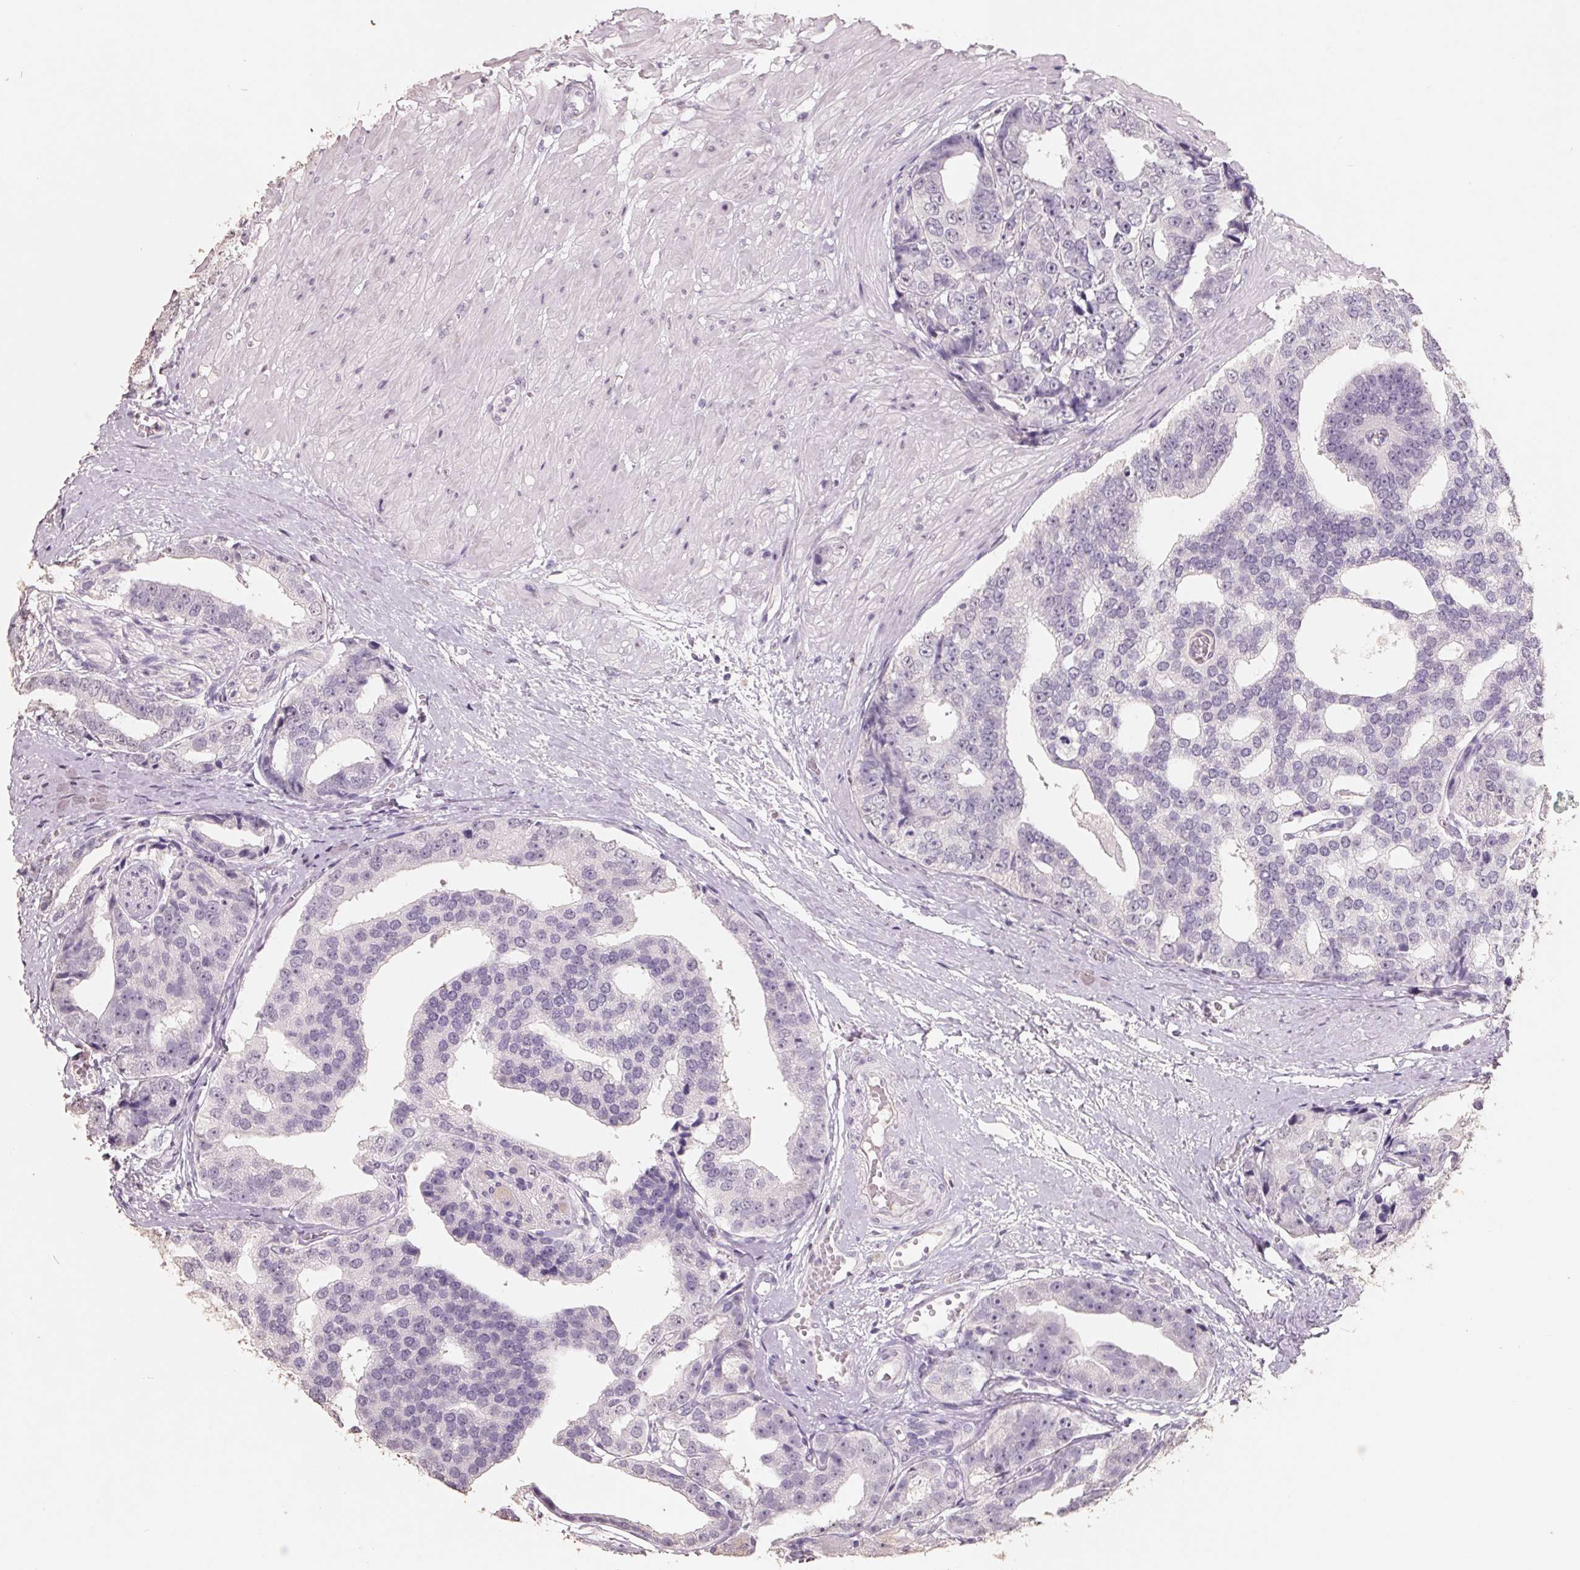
{"staining": {"intensity": "negative", "quantity": "none", "location": "none"}, "tissue": "prostate cancer", "cell_type": "Tumor cells", "image_type": "cancer", "snomed": [{"axis": "morphology", "description": "Adenocarcinoma, High grade"}, {"axis": "topography", "description": "Prostate"}], "caption": "An immunohistochemistry (IHC) photomicrograph of prostate cancer is shown. There is no staining in tumor cells of prostate cancer.", "gene": "FTCD", "patient": {"sex": "male", "age": 71}}